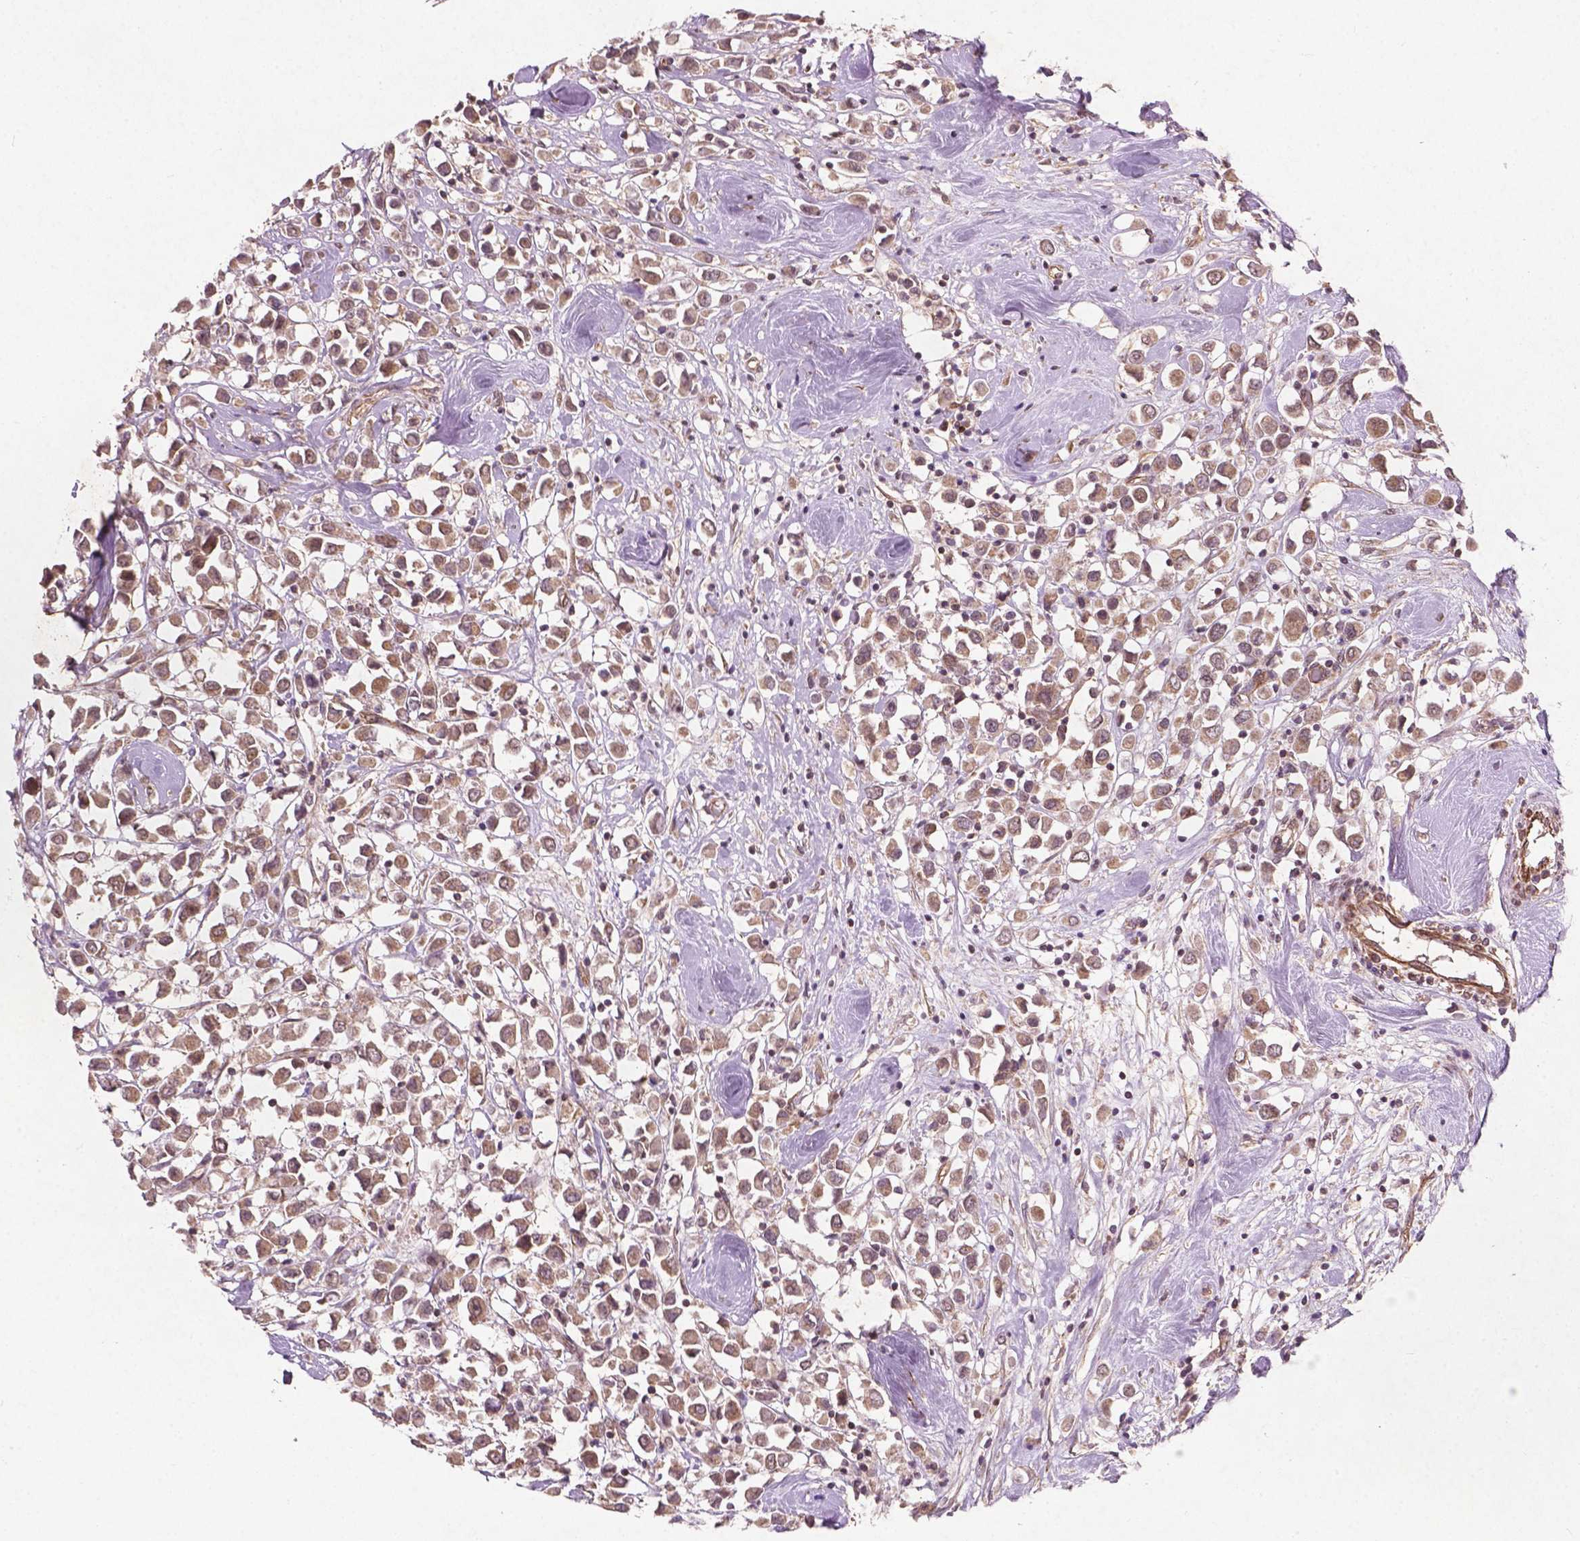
{"staining": {"intensity": "weak", "quantity": ">75%", "location": "cytoplasmic/membranous"}, "tissue": "breast cancer", "cell_type": "Tumor cells", "image_type": "cancer", "snomed": [{"axis": "morphology", "description": "Duct carcinoma"}, {"axis": "topography", "description": "Breast"}], "caption": "Protein positivity by IHC demonstrates weak cytoplasmic/membranous expression in about >75% of tumor cells in breast cancer (infiltrating ductal carcinoma).", "gene": "SMAD2", "patient": {"sex": "female", "age": 61}}